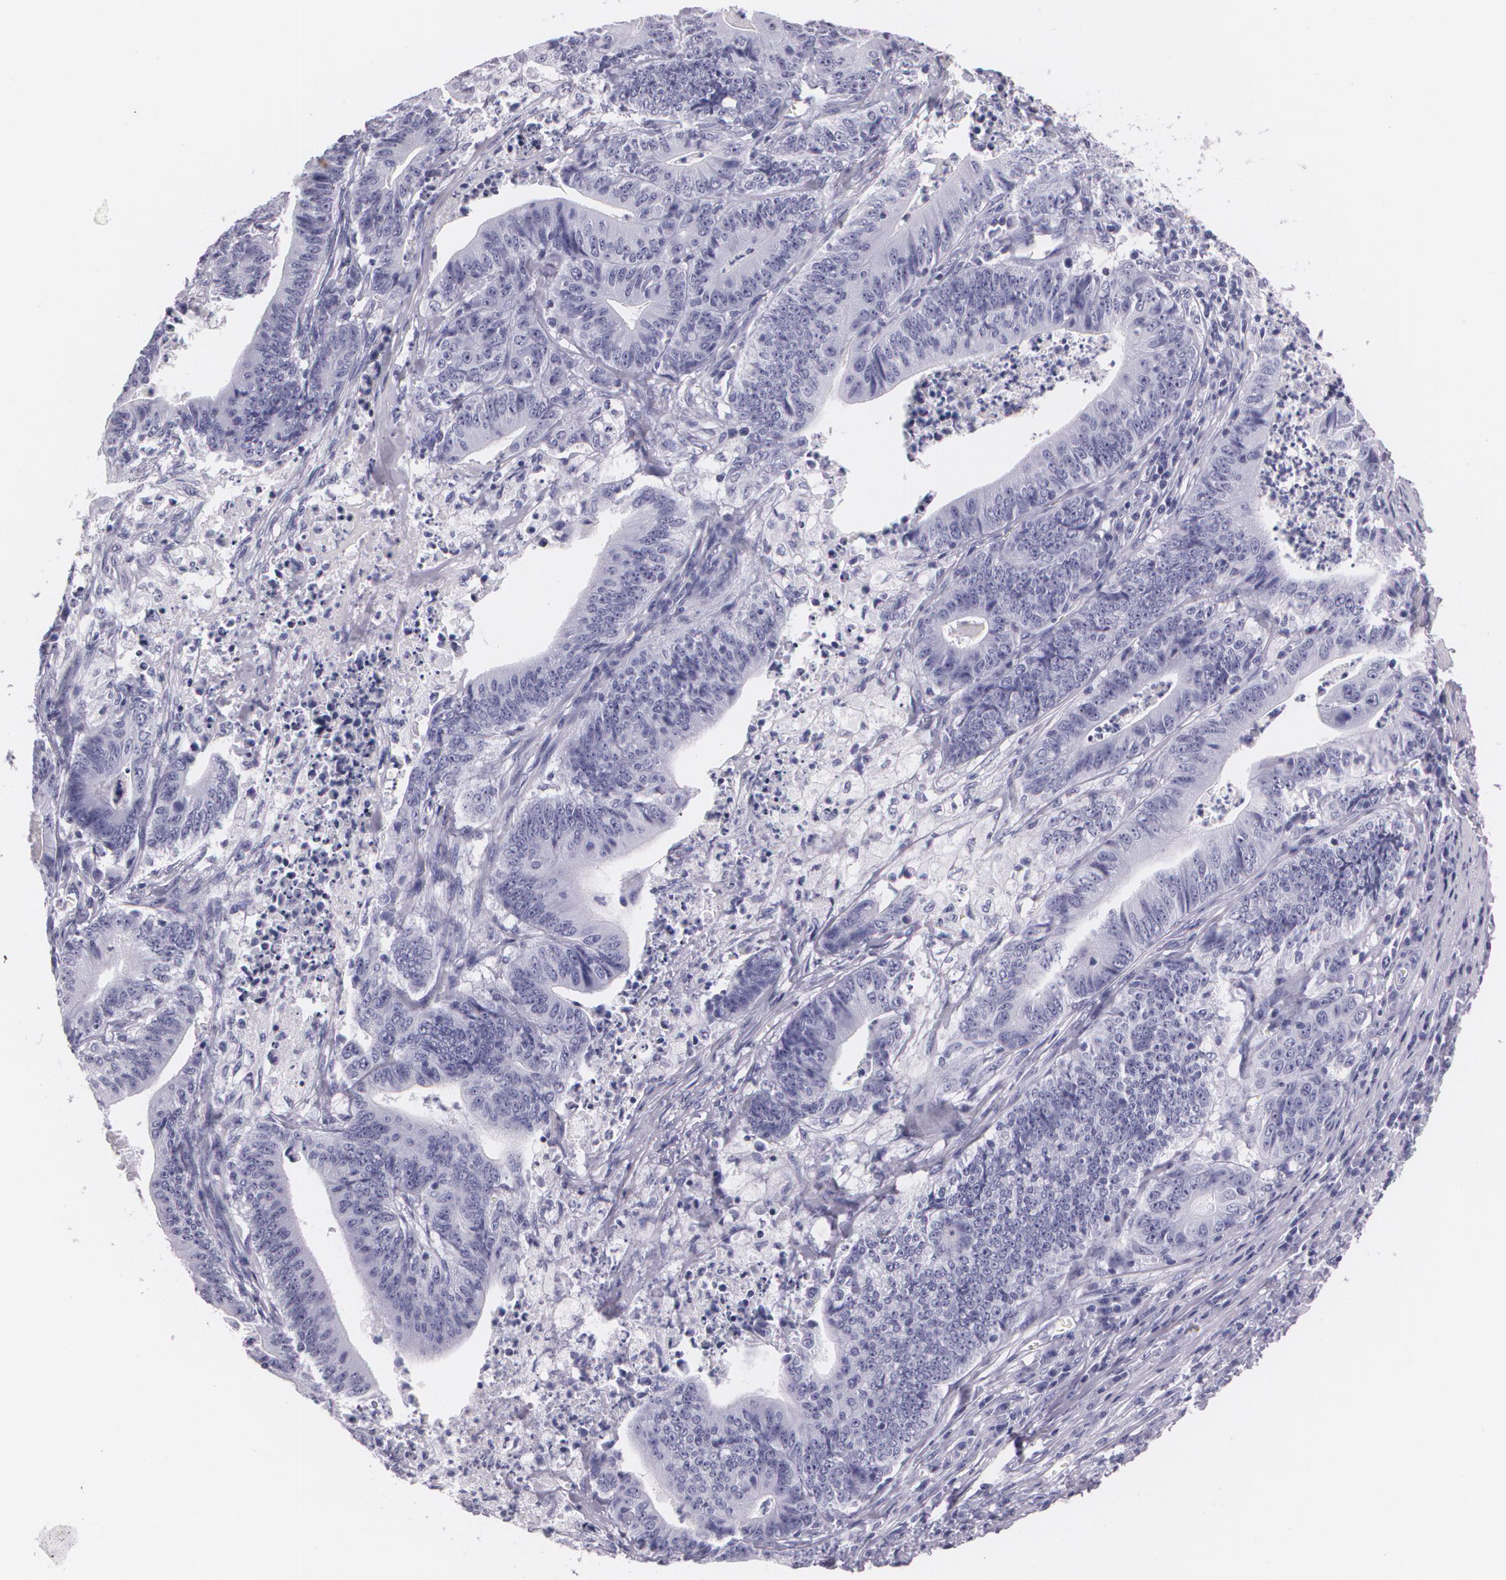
{"staining": {"intensity": "negative", "quantity": "none", "location": "none"}, "tissue": "stomach cancer", "cell_type": "Tumor cells", "image_type": "cancer", "snomed": [{"axis": "morphology", "description": "Adenocarcinoma, NOS"}, {"axis": "topography", "description": "Stomach, lower"}], "caption": "Tumor cells are negative for brown protein staining in stomach adenocarcinoma.", "gene": "DLG4", "patient": {"sex": "female", "age": 86}}